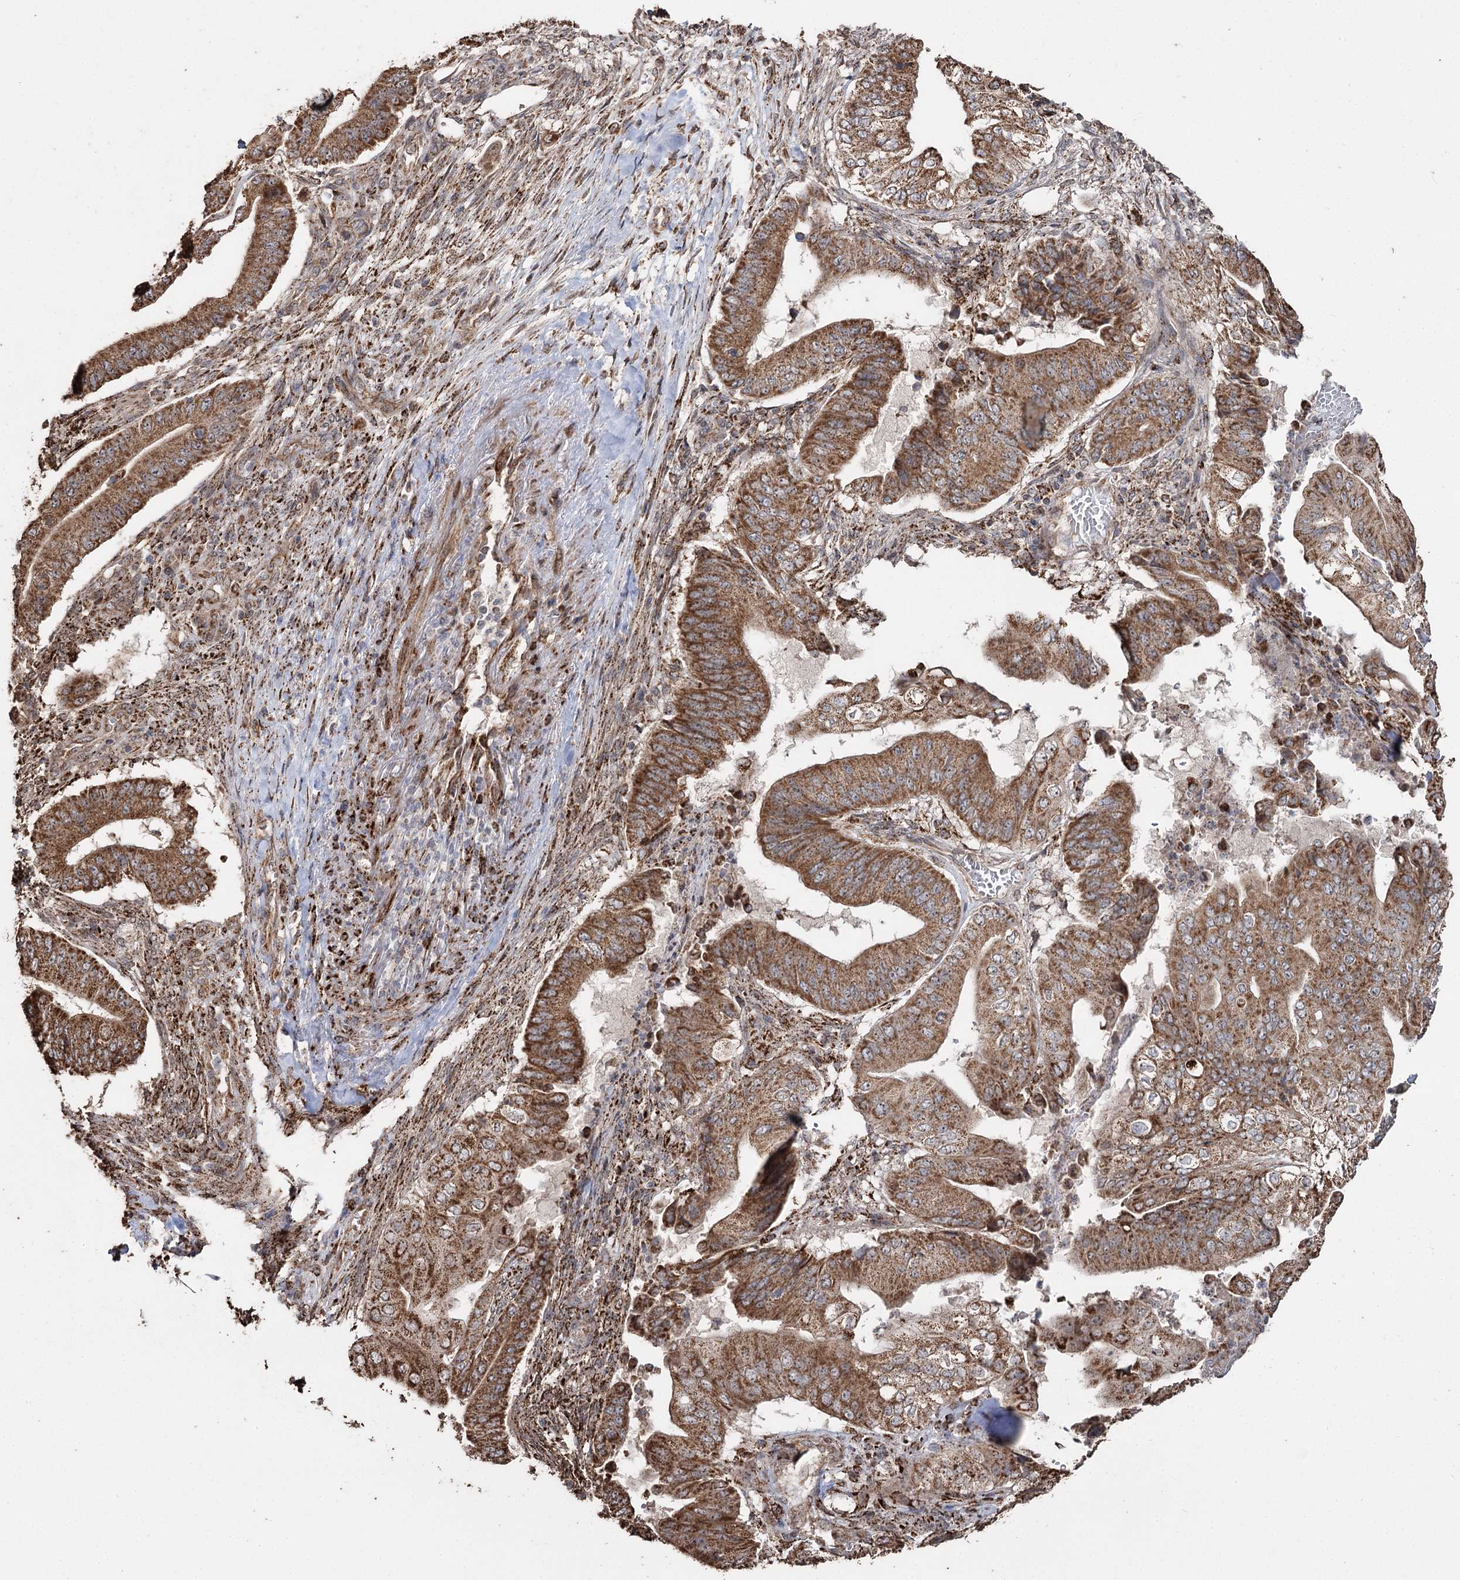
{"staining": {"intensity": "moderate", "quantity": ">75%", "location": "cytoplasmic/membranous"}, "tissue": "pancreatic cancer", "cell_type": "Tumor cells", "image_type": "cancer", "snomed": [{"axis": "morphology", "description": "Adenocarcinoma, NOS"}, {"axis": "topography", "description": "Pancreas"}], "caption": "A histopathology image of human pancreatic cancer stained for a protein demonstrates moderate cytoplasmic/membranous brown staining in tumor cells.", "gene": "SLF2", "patient": {"sex": "female", "age": 77}}